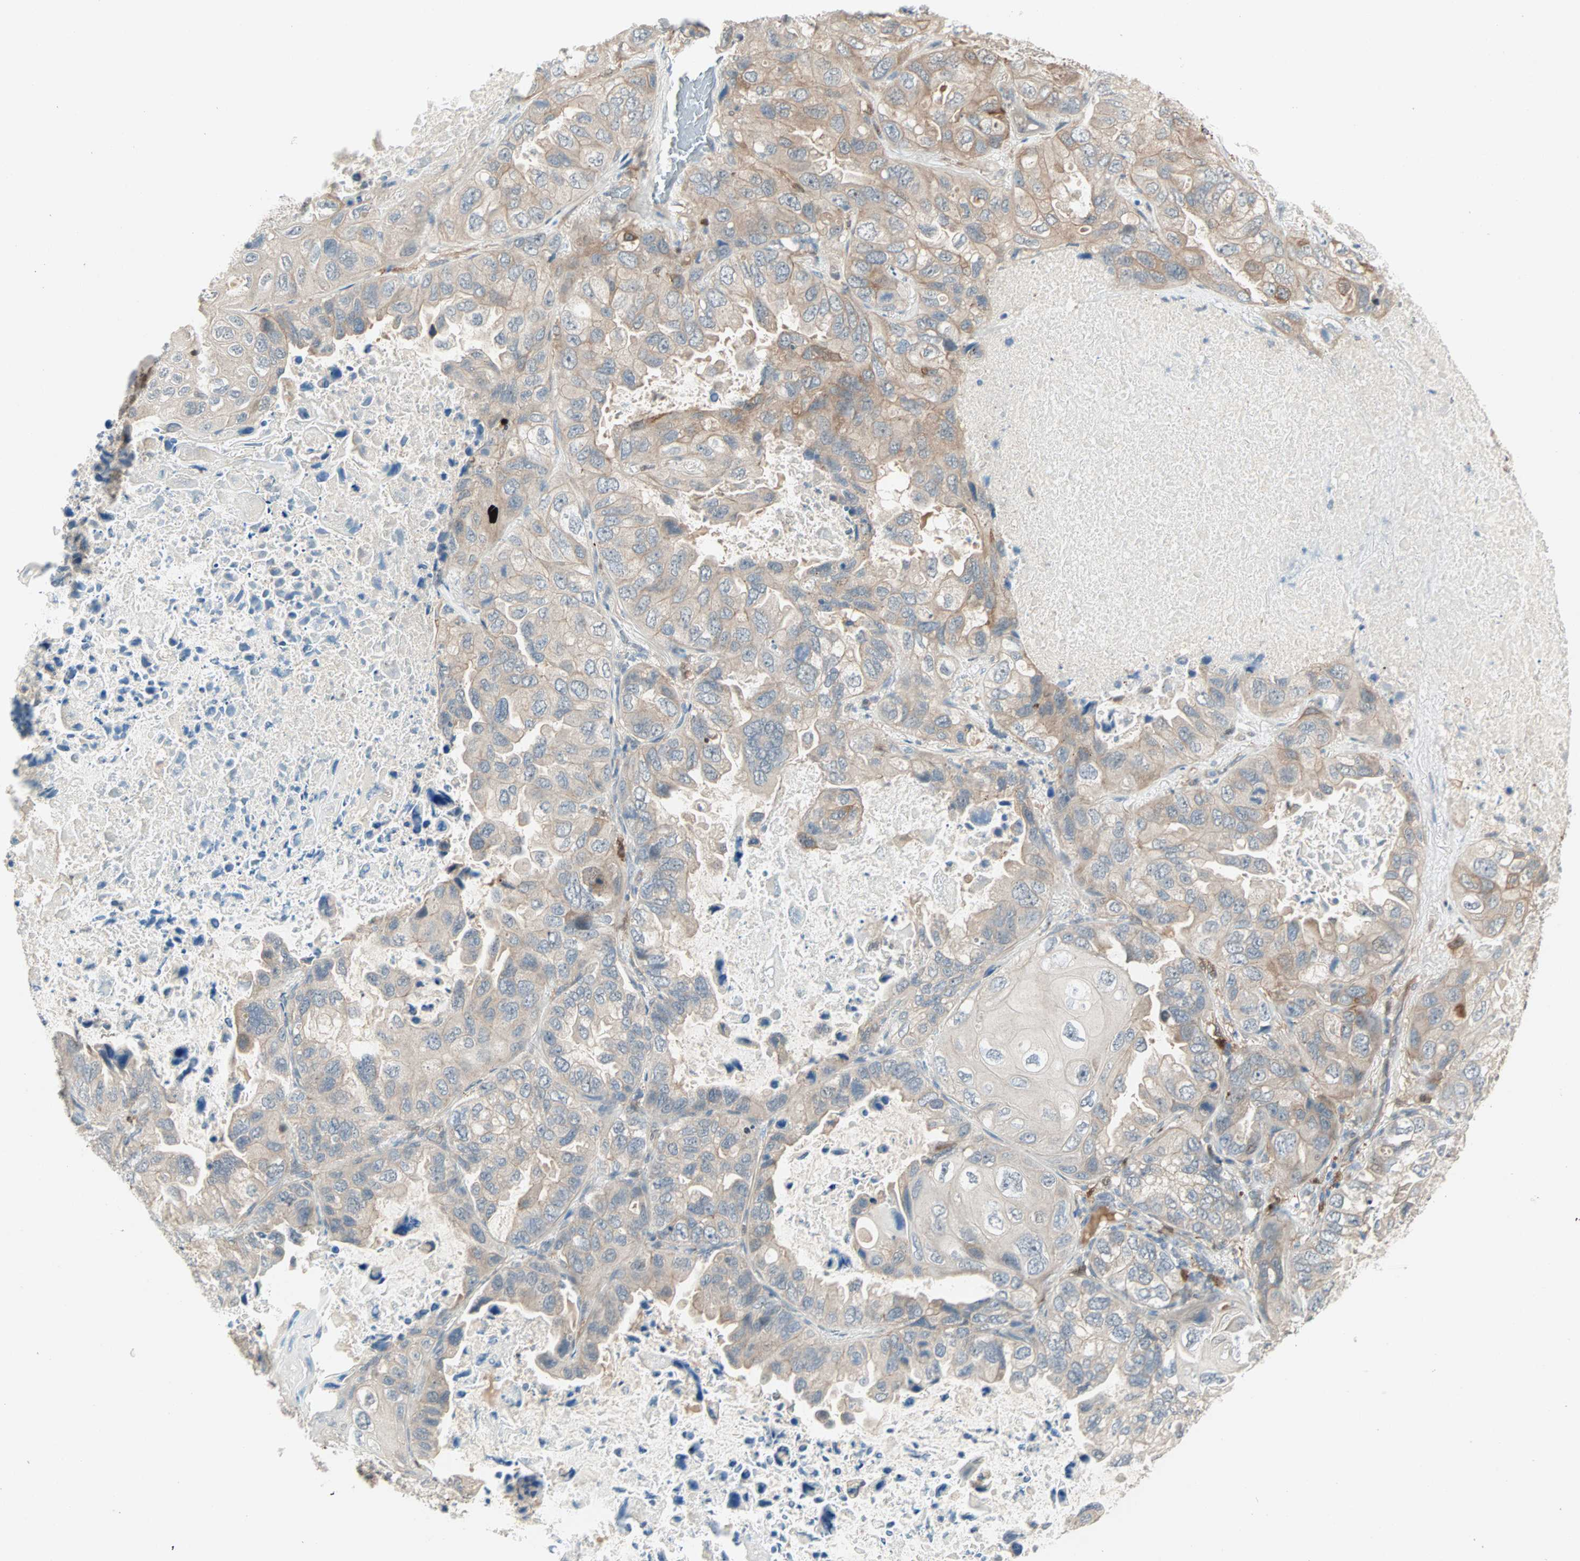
{"staining": {"intensity": "weak", "quantity": ">75%", "location": "cytoplasmic/membranous"}, "tissue": "lung cancer", "cell_type": "Tumor cells", "image_type": "cancer", "snomed": [{"axis": "morphology", "description": "Squamous cell carcinoma, NOS"}, {"axis": "topography", "description": "Lung"}], "caption": "This histopathology image shows lung cancer stained with immunohistochemistry (IHC) to label a protein in brown. The cytoplasmic/membranous of tumor cells show weak positivity for the protein. Nuclei are counter-stained blue.", "gene": "RTL6", "patient": {"sex": "female", "age": 73}}